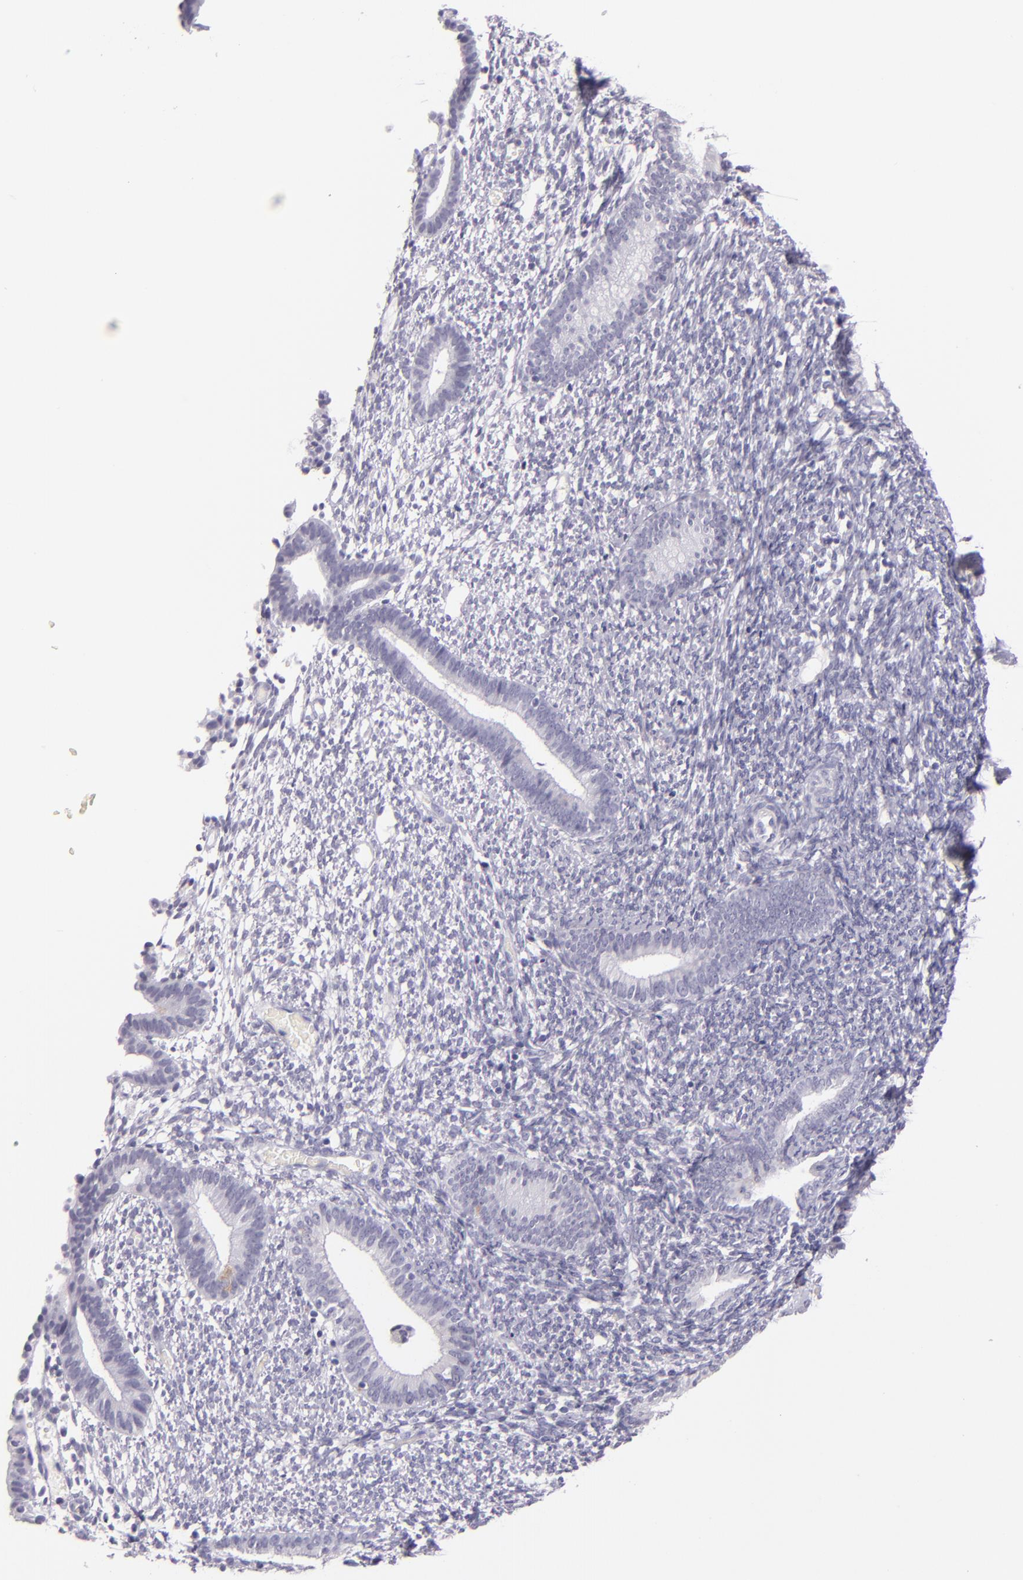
{"staining": {"intensity": "negative", "quantity": "none", "location": "none"}, "tissue": "endometrium", "cell_type": "Cells in endometrial stroma", "image_type": "normal", "snomed": [{"axis": "morphology", "description": "Normal tissue, NOS"}, {"axis": "topography", "description": "Smooth muscle"}, {"axis": "topography", "description": "Endometrium"}], "caption": "Immunohistochemistry (IHC) of normal human endometrium displays no positivity in cells in endometrial stroma.", "gene": "HSP90AA1", "patient": {"sex": "female", "age": 57}}